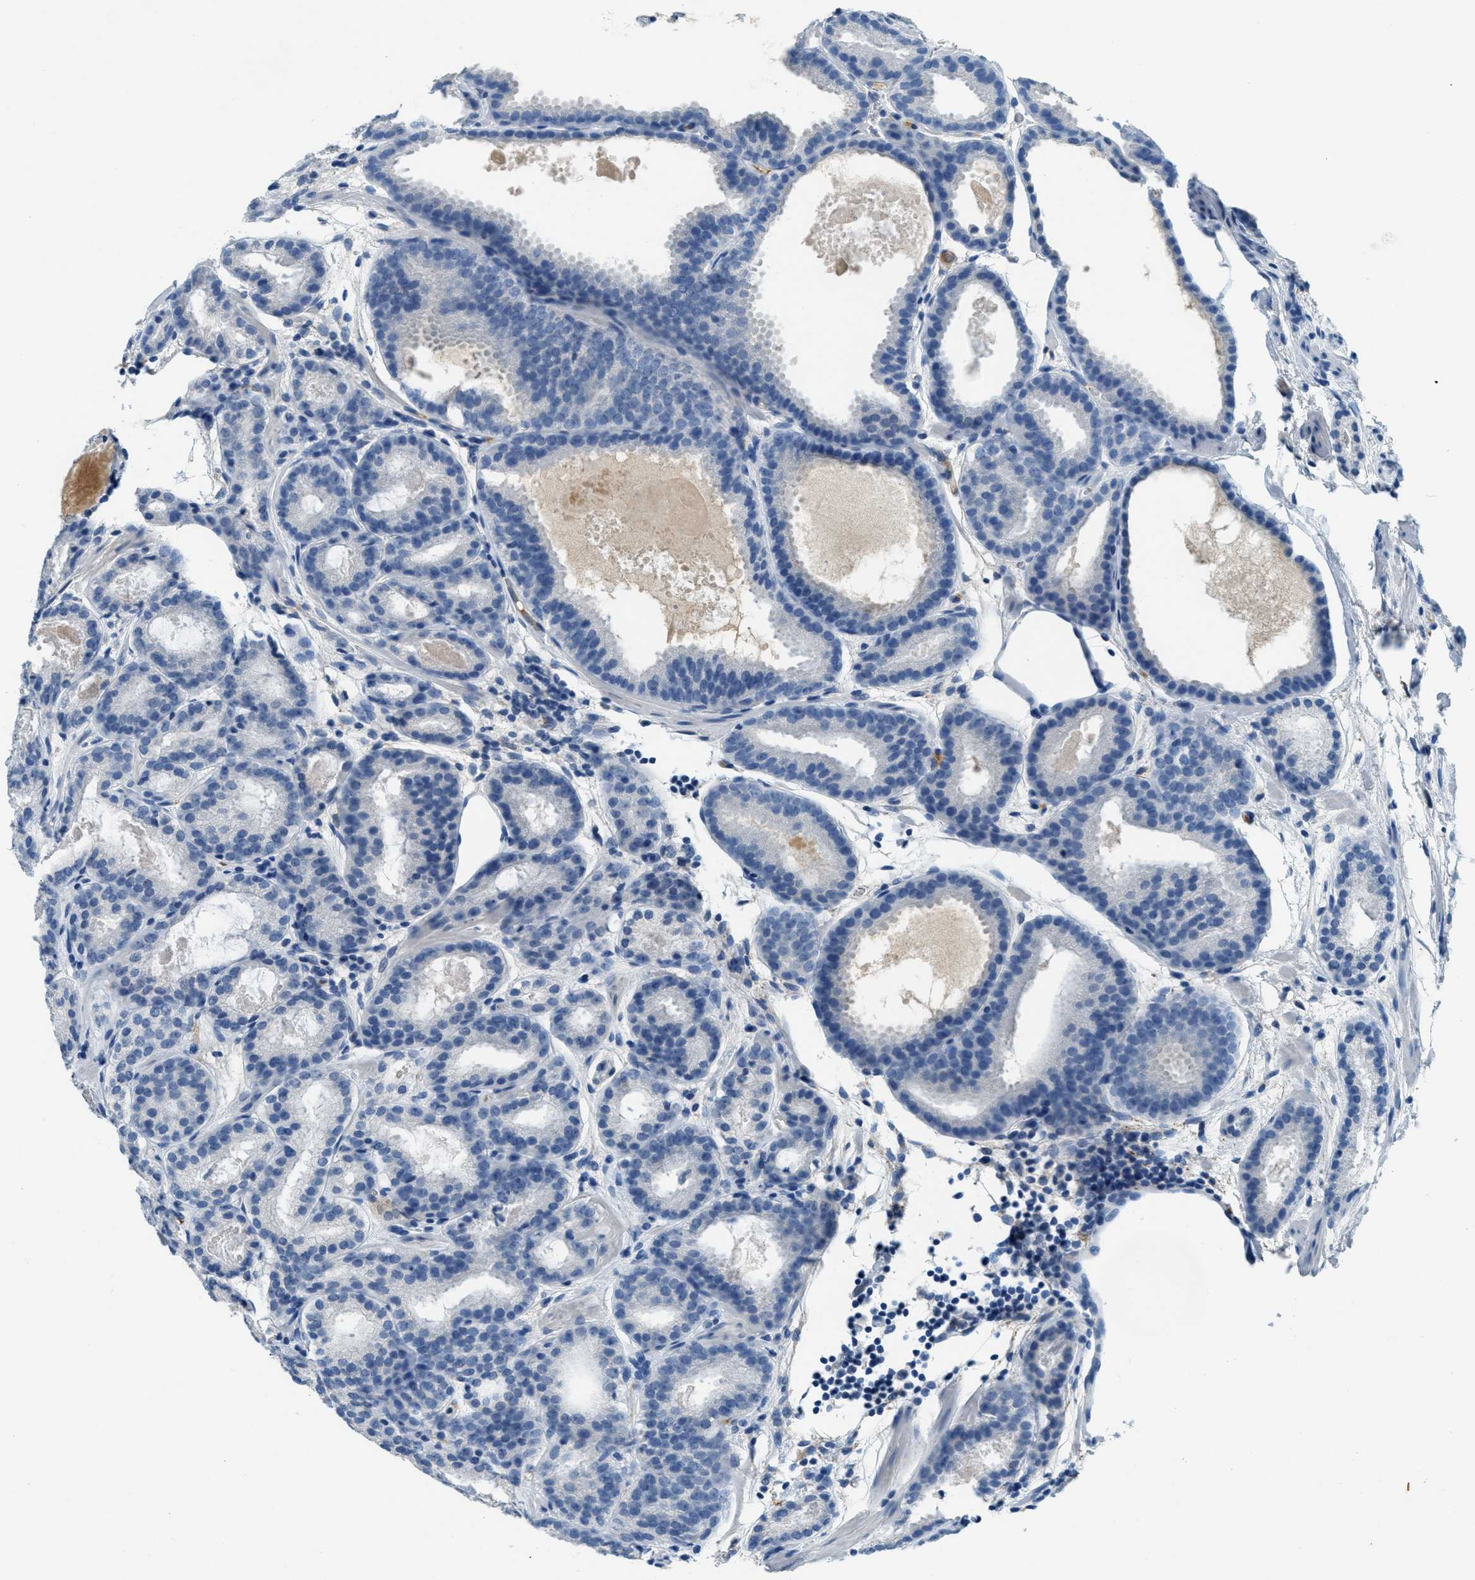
{"staining": {"intensity": "negative", "quantity": "none", "location": "none"}, "tissue": "prostate cancer", "cell_type": "Tumor cells", "image_type": "cancer", "snomed": [{"axis": "morphology", "description": "Adenocarcinoma, Low grade"}, {"axis": "topography", "description": "Prostate"}], "caption": "The immunohistochemistry photomicrograph has no significant staining in tumor cells of prostate low-grade adenocarcinoma tissue. The staining was performed using DAB to visualize the protein expression in brown, while the nuclei were stained in blue with hematoxylin (Magnification: 20x).", "gene": "A2M", "patient": {"sex": "male", "age": 69}}